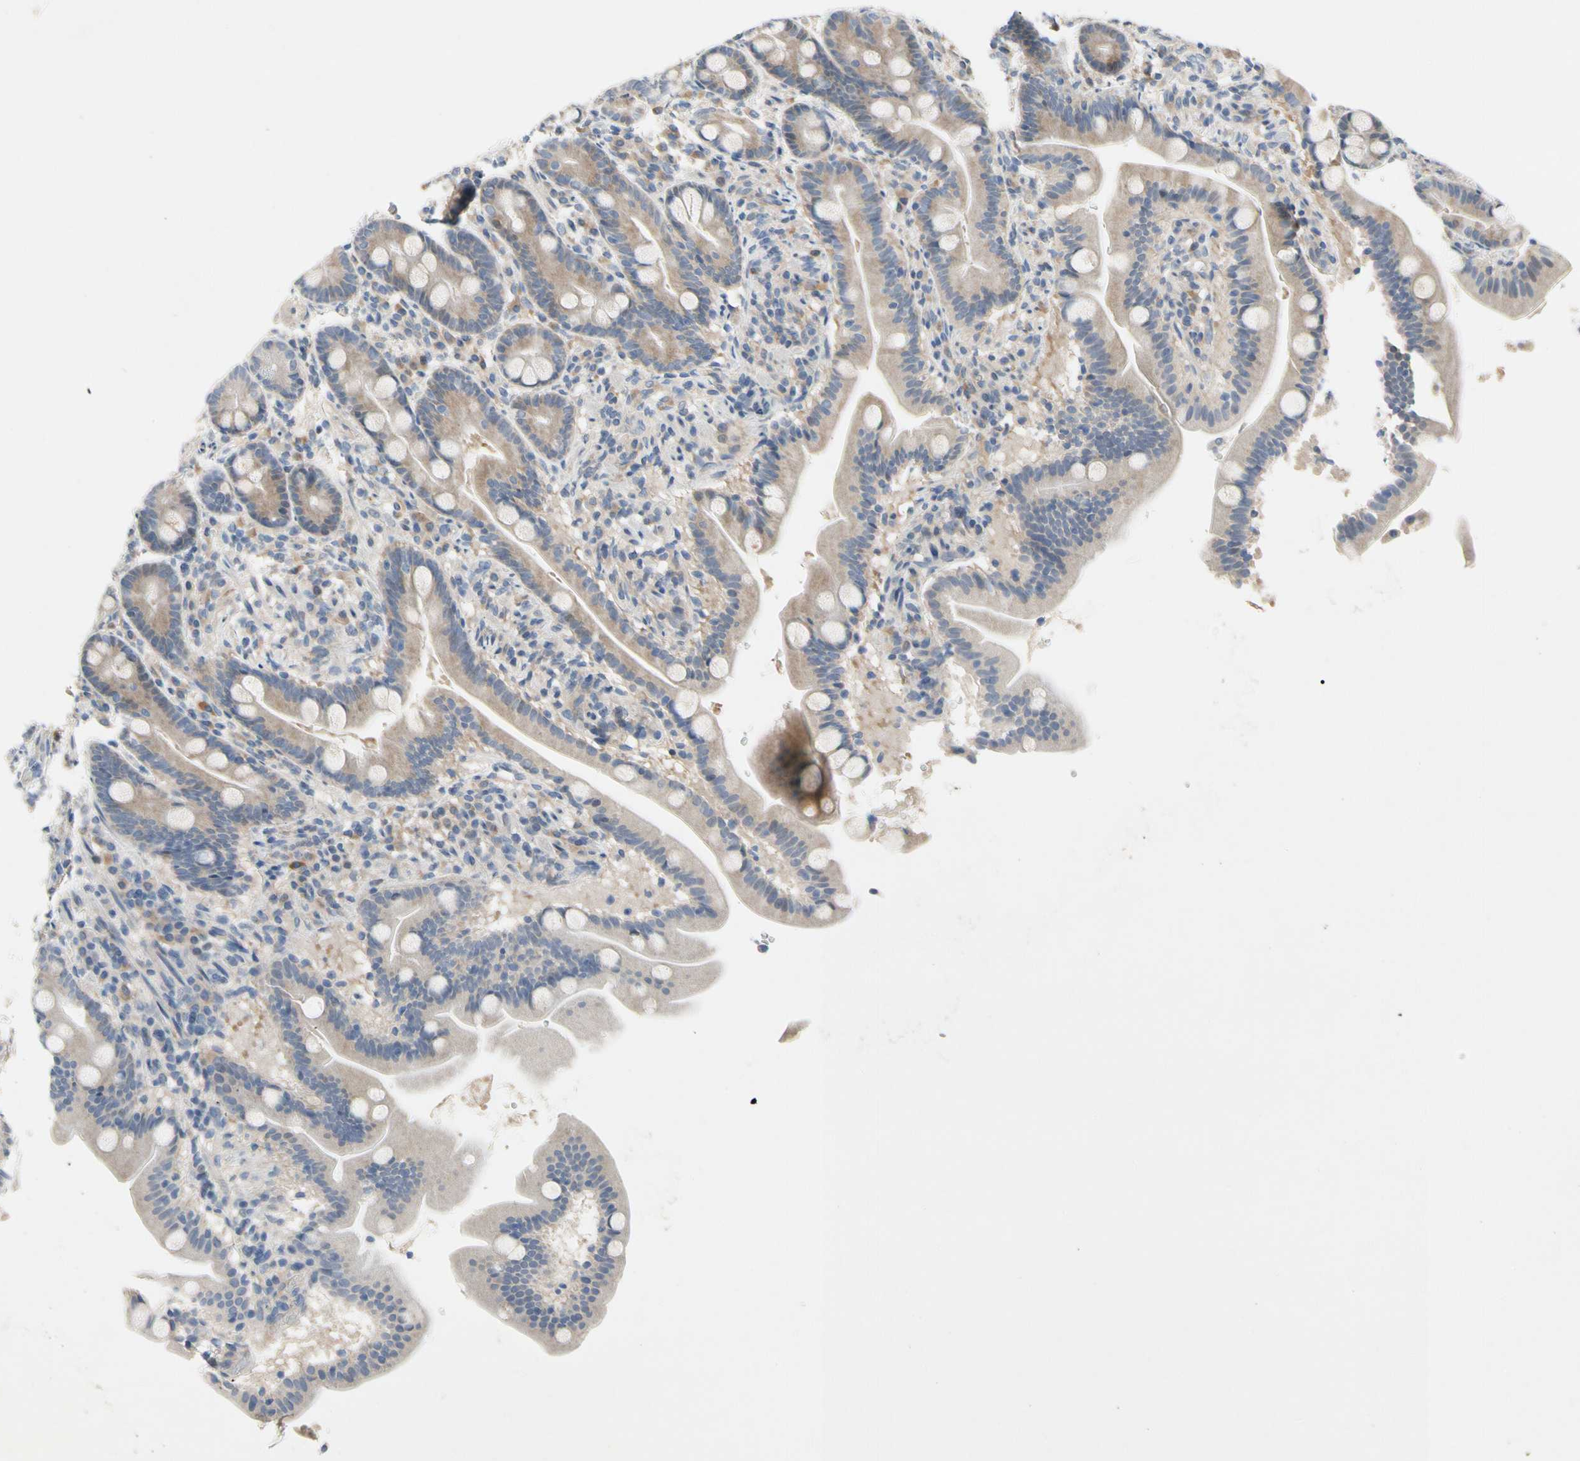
{"staining": {"intensity": "weak", "quantity": ">75%", "location": "cytoplasmic/membranous"}, "tissue": "duodenum", "cell_type": "Glandular cells", "image_type": "normal", "snomed": [{"axis": "morphology", "description": "Normal tissue, NOS"}, {"axis": "topography", "description": "Duodenum"}], "caption": "Weak cytoplasmic/membranous positivity is present in about >75% of glandular cells in benign duodenum. (brown staining indicates protein expression, while blue staining denotes nuclei).", "gene": "GAS6", "patient": {"sex": "male", "age": 54}}